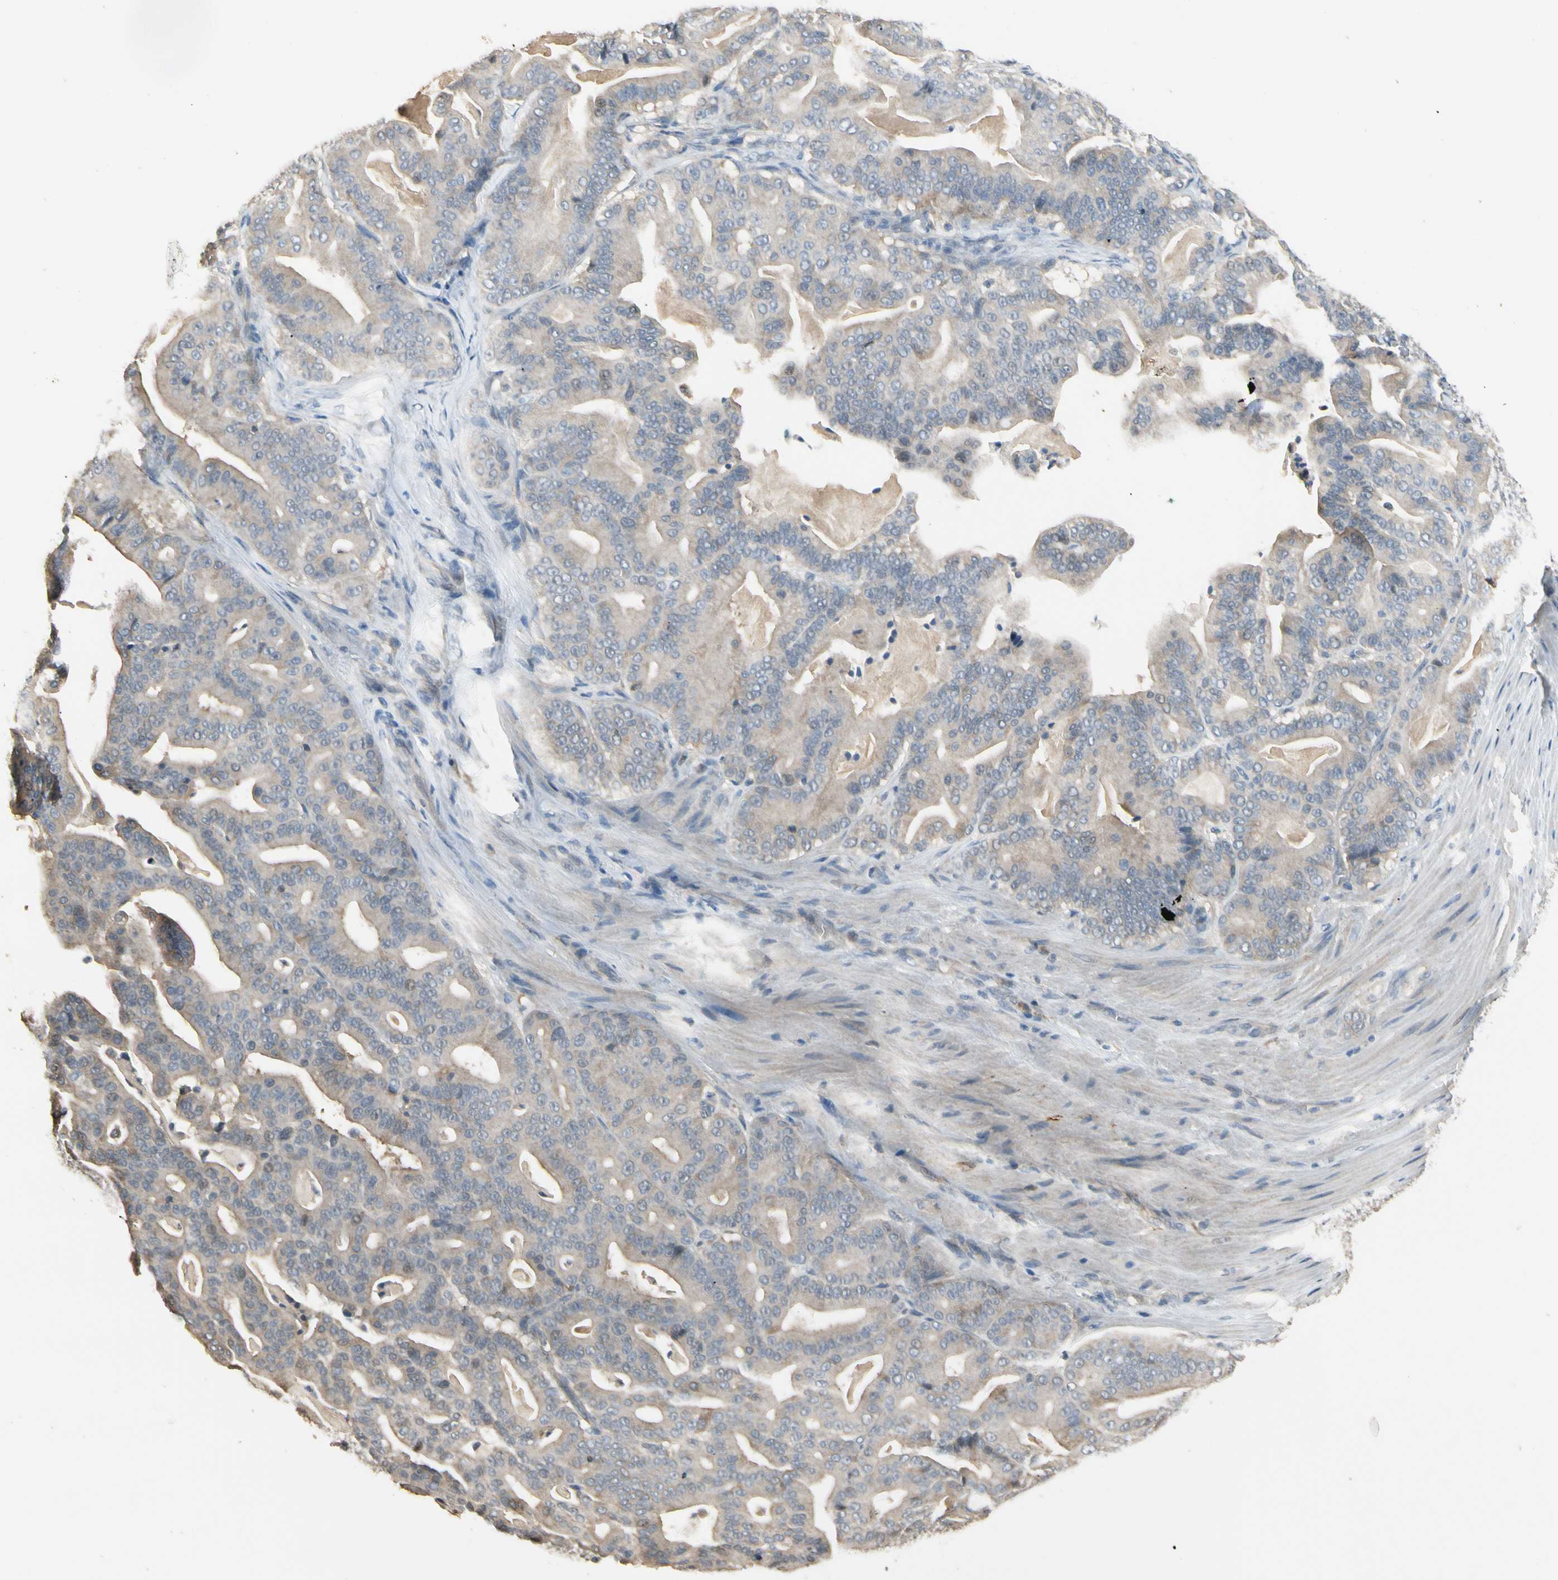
{"staining": {"intensity": "weak", "quantity": ">75%", "location": "cytoplasmic/membranous"}, "tissue": "pancreatic cancer", "cell_type": "Tumor cells", "image_type": "cancer", "snomed": [{"axis": "morphology", "description": "Adenocarcinoma, NOS"}, {"axis": "topography", "description": "Pancreas"}], "caption": "Pancreatic cancer (adenocarcinoma) was stained to show a protein in brown. There is low levels of weak cytoplasmic/membranous expression in approximately >75% of tumor cells.", "gene": "GNE", "patient": {"sex": "male", "age": 63}}